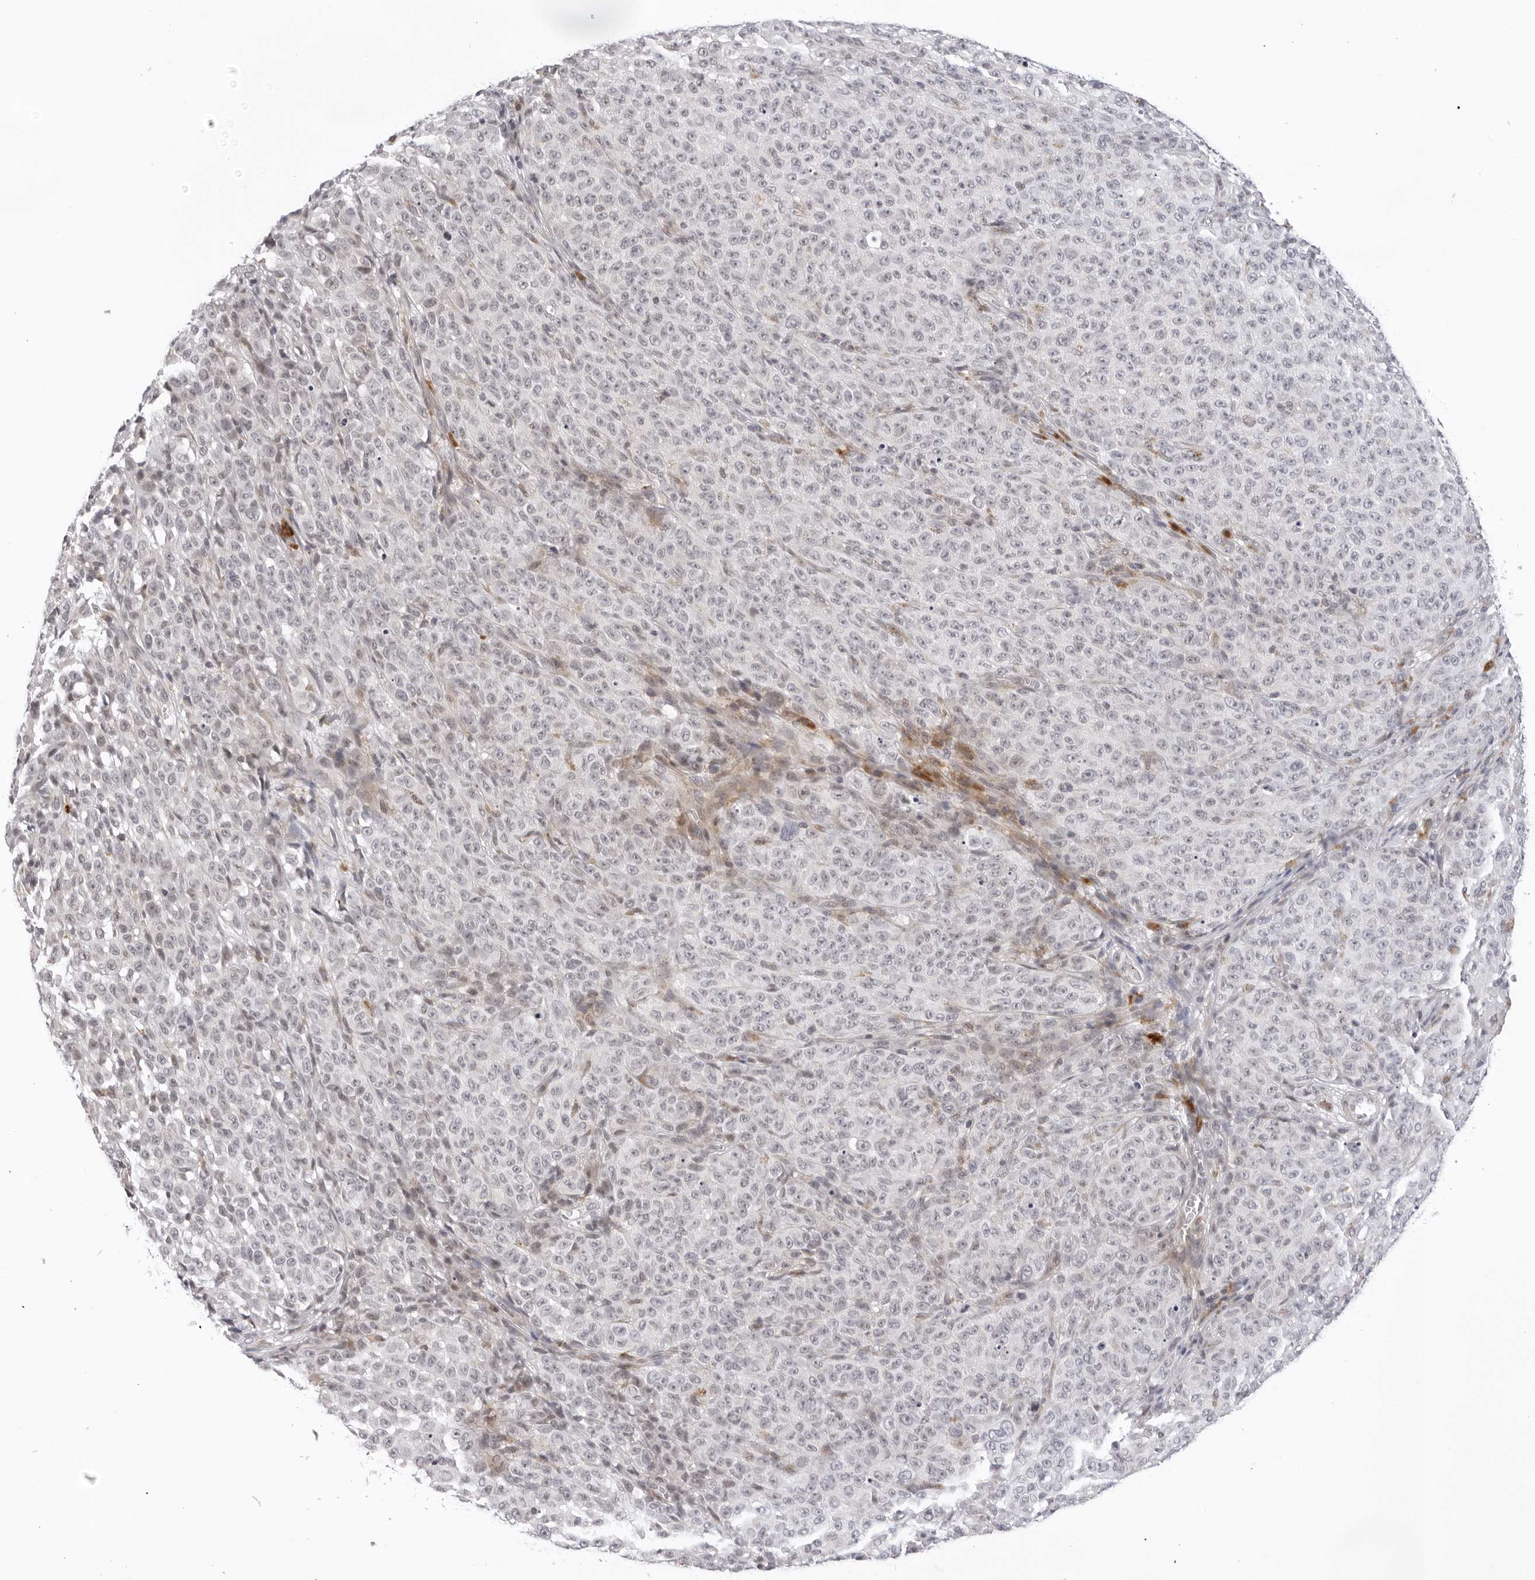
{"staining": {"intensity": "negative", "quantity": "none", "location": "none"}, "tissue": "melanoma", "cell_type": "Tumor cells", "image_type": "cancer", "snomed": [{"axis": "morphology", "description": "Malignant melanoma, NOS"}, {"axis": "topography", "description": "Skin"}], "caption": "Tumor cells show no significant staining in malignant melanoma.", "gene": "IL17RA", "patient": {"sex": "female", "age": 82}}